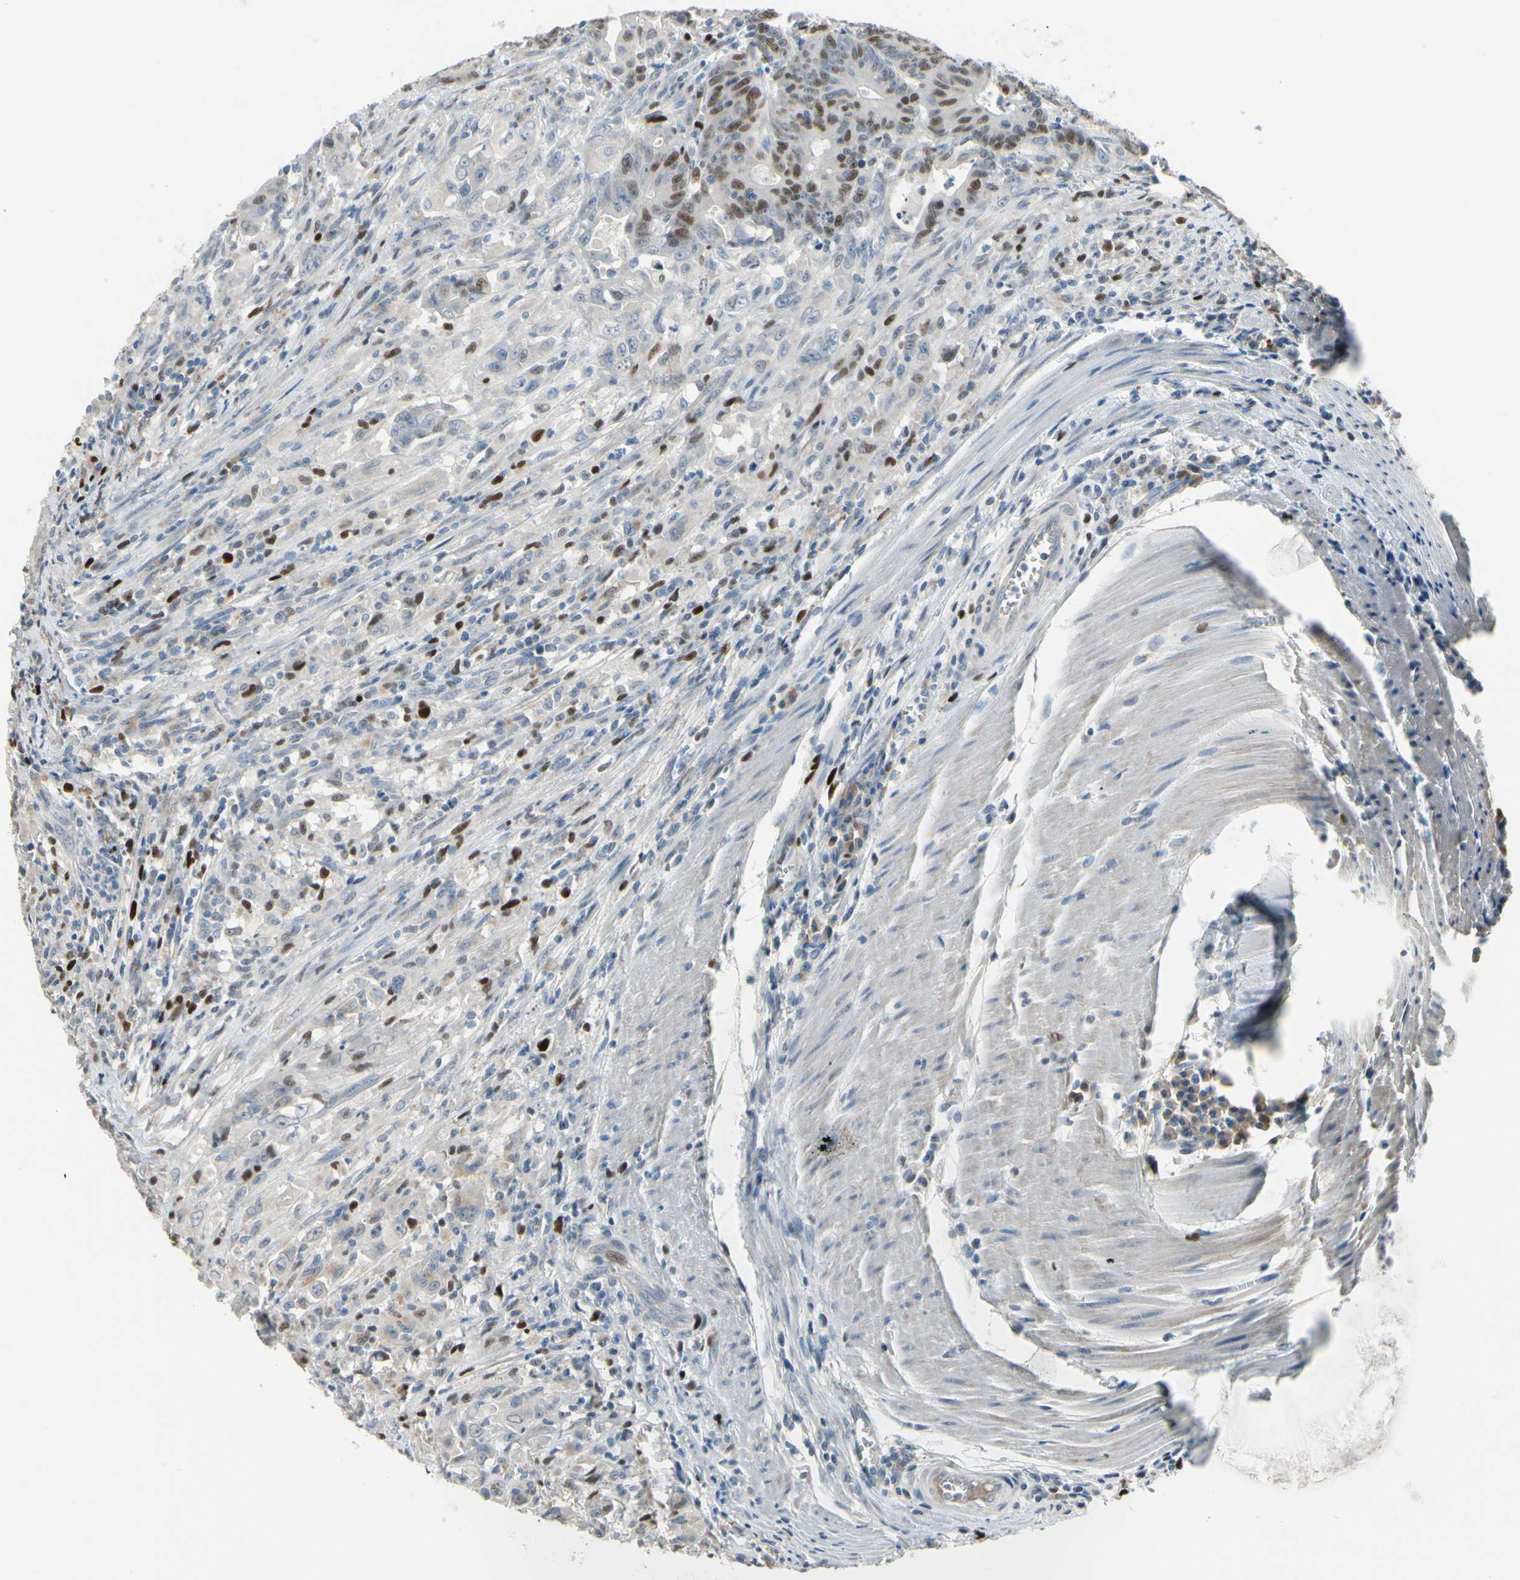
{"staining": {"intensity": "strong", "quantity": "25%-75%", "location": "nuclear"}, "tissue": "colorectal cancer", "cell_type": "Tumor cells", "image_type": "cancer", "snomed": [{"axis": "morphology", "description": "Adenocarcinoma, NOS"}, {"axis": "topography", "description": "Colon"}], "caption": "A brown stain labels strong nuclear expression of a protein in human adenocarcinoma (colorectal) tumor cells. (brown staining indicates protein expression, while blue staining denotes nuclei).", "gene": "ZKSCAN4", "patient": {"sex": "male", "age": 45}}